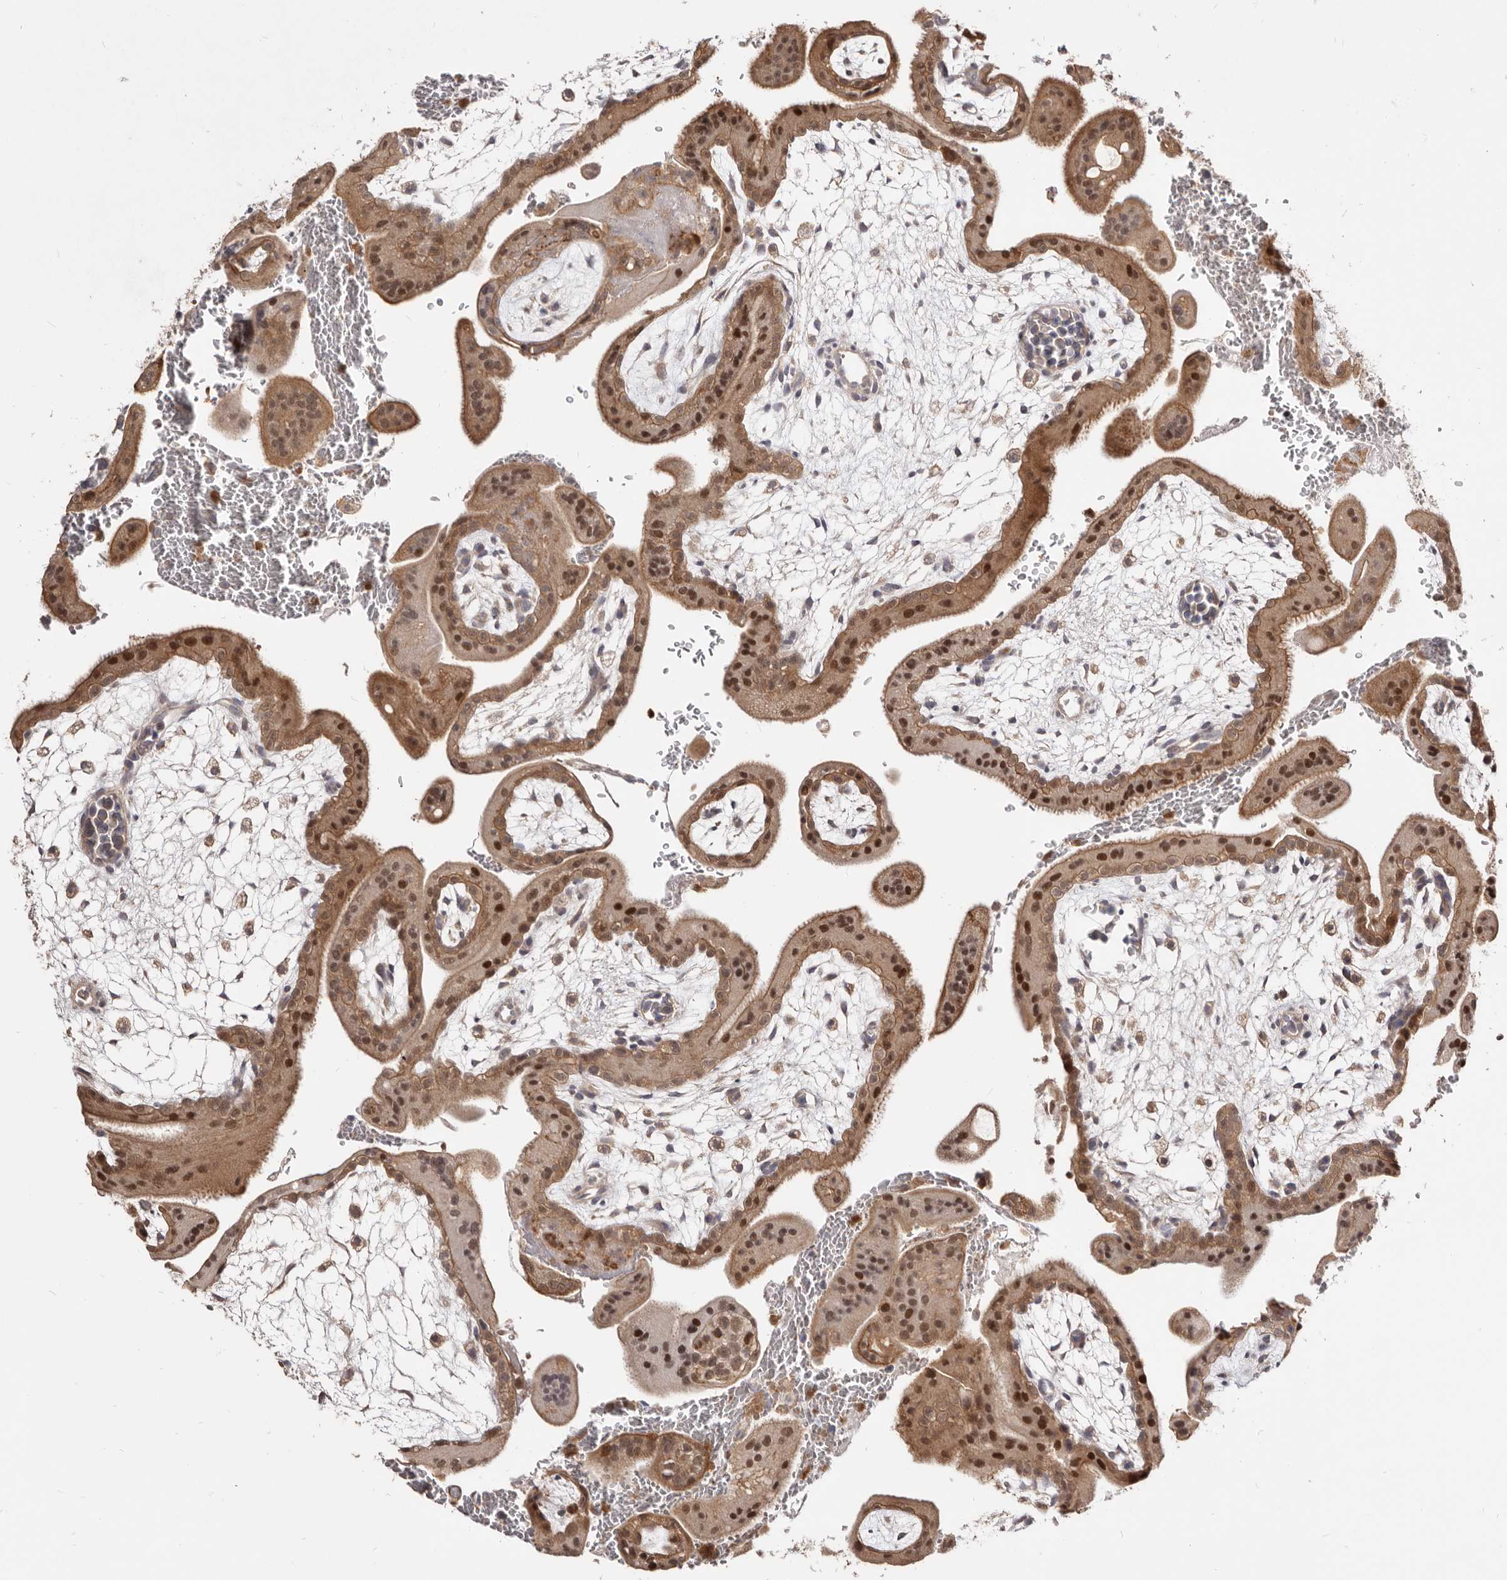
{"staining": {"intensity": "moderate", "quantity": ">75%", "location": "cytoplasmic/membranous,nuclear"}, "tissue": "placenta", "cell_type": "Decidual cells", "image_type": "normal", "snomed": [{"axis": "morphology", "description": "Normal tissue, NOS"}, {"axis": "topography", "description": "Placenta"}], "caption": "Placenta stained with DAB immunohistochemistry demonstrates medium levels of moderate cytoplasmic/membranous,nuclear expression in approximately >75% of decidual cells. (Stains: DAB (3,3'-diaminobenzidine) in brown, nuclei in blue, Microscopy: brightfield microscopy at high magnification).", "gene": "TC2N", "patient": {"sex": "female", "age": 35}}